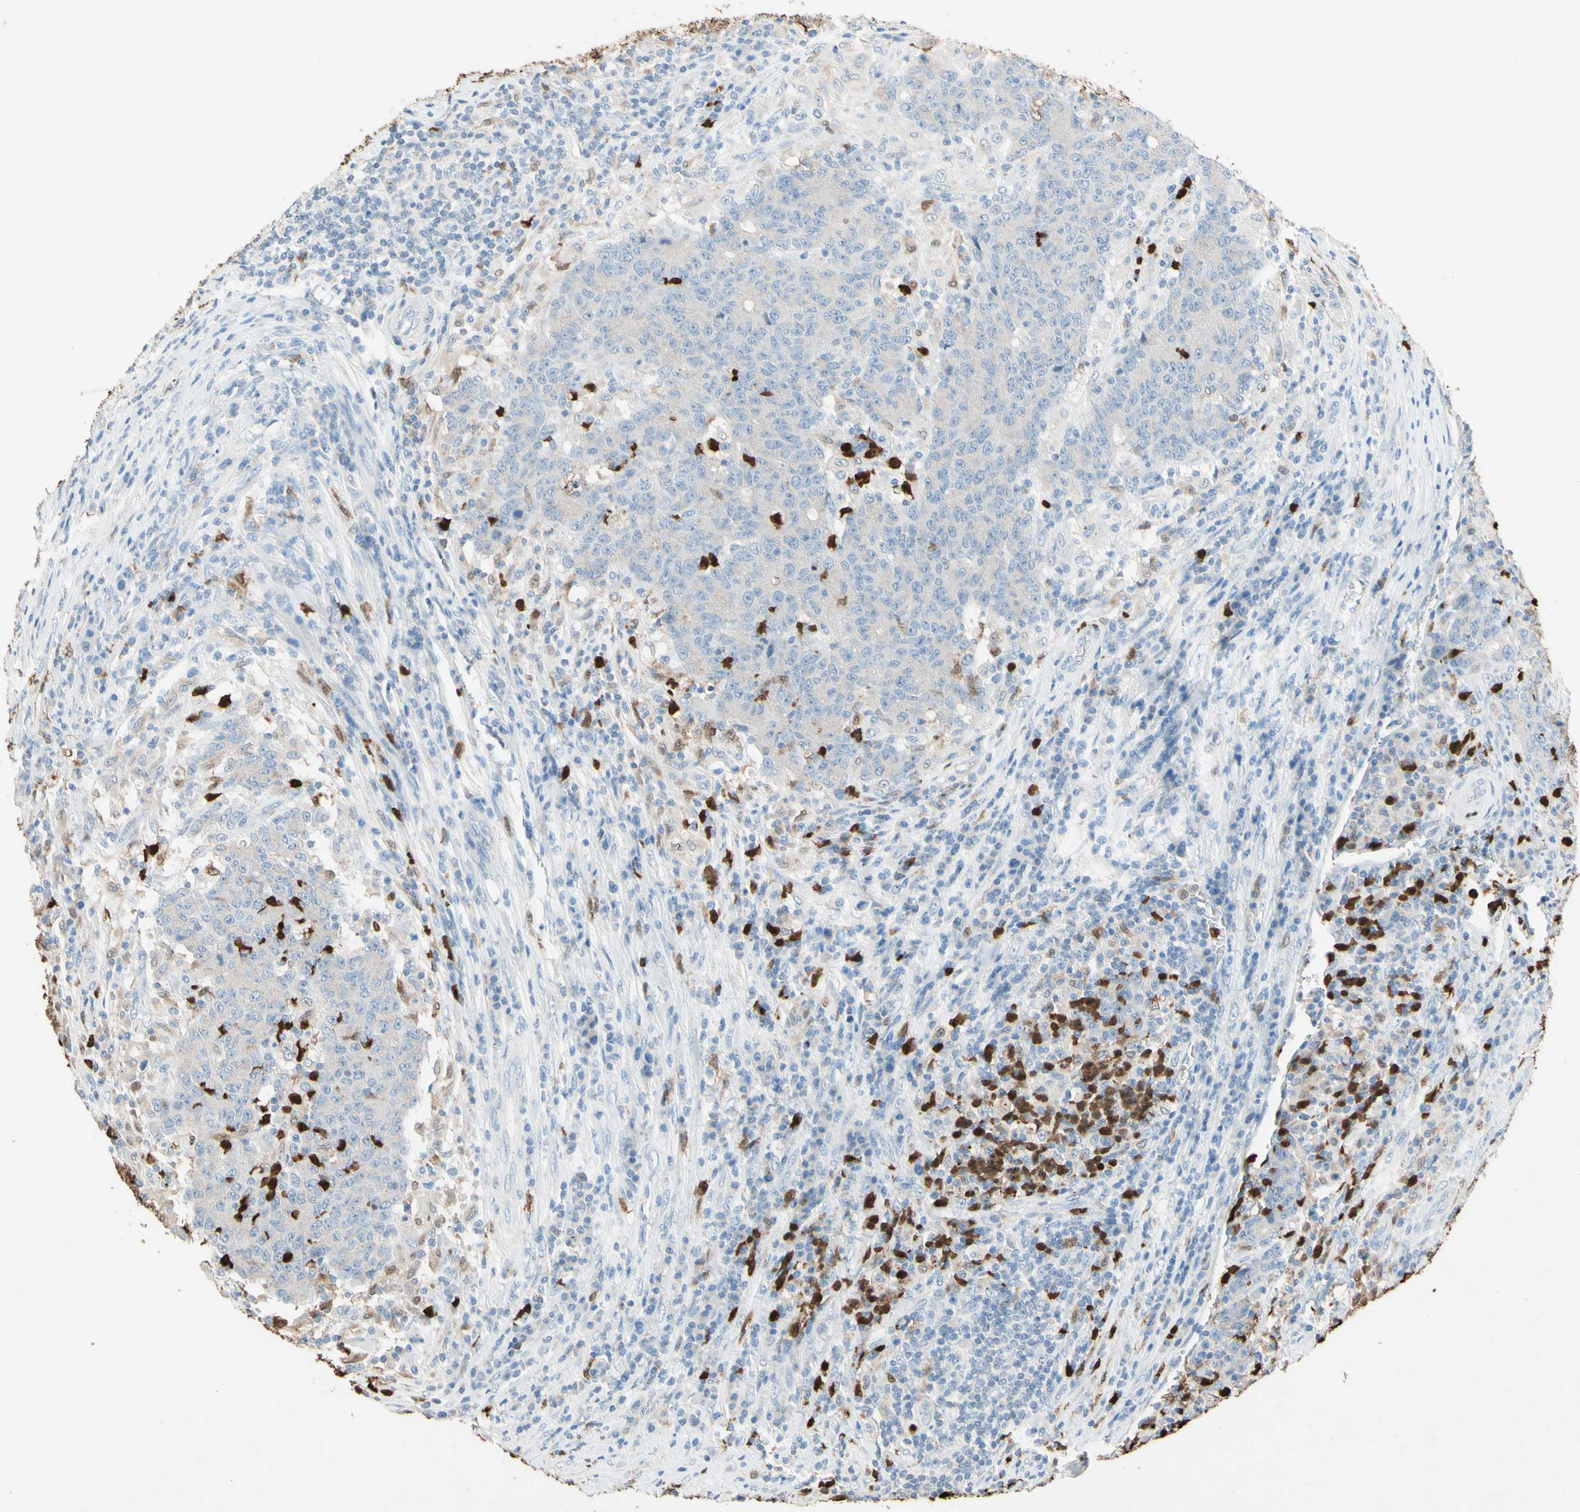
{"staining": {"intensity": "negative", "quantity": "none", "location": "none"}, "tissue": "colorectal cancer", "cell_type": "Tumor cells", "image_type": "cancer", "snomed": [{"axis": "morphology", "description": "Normal tissue, NOS"}, {"axis": "morphology", "description": "Adenocarcinoma, NOS"}, {"axis": "topography", "description": "Colon"}], "caption": "The image reveals no significant positivity in tumor cells of colorectal cancer.", "gene": "NFKBIZ", "patient": {"sex": "female", "age": 75}}